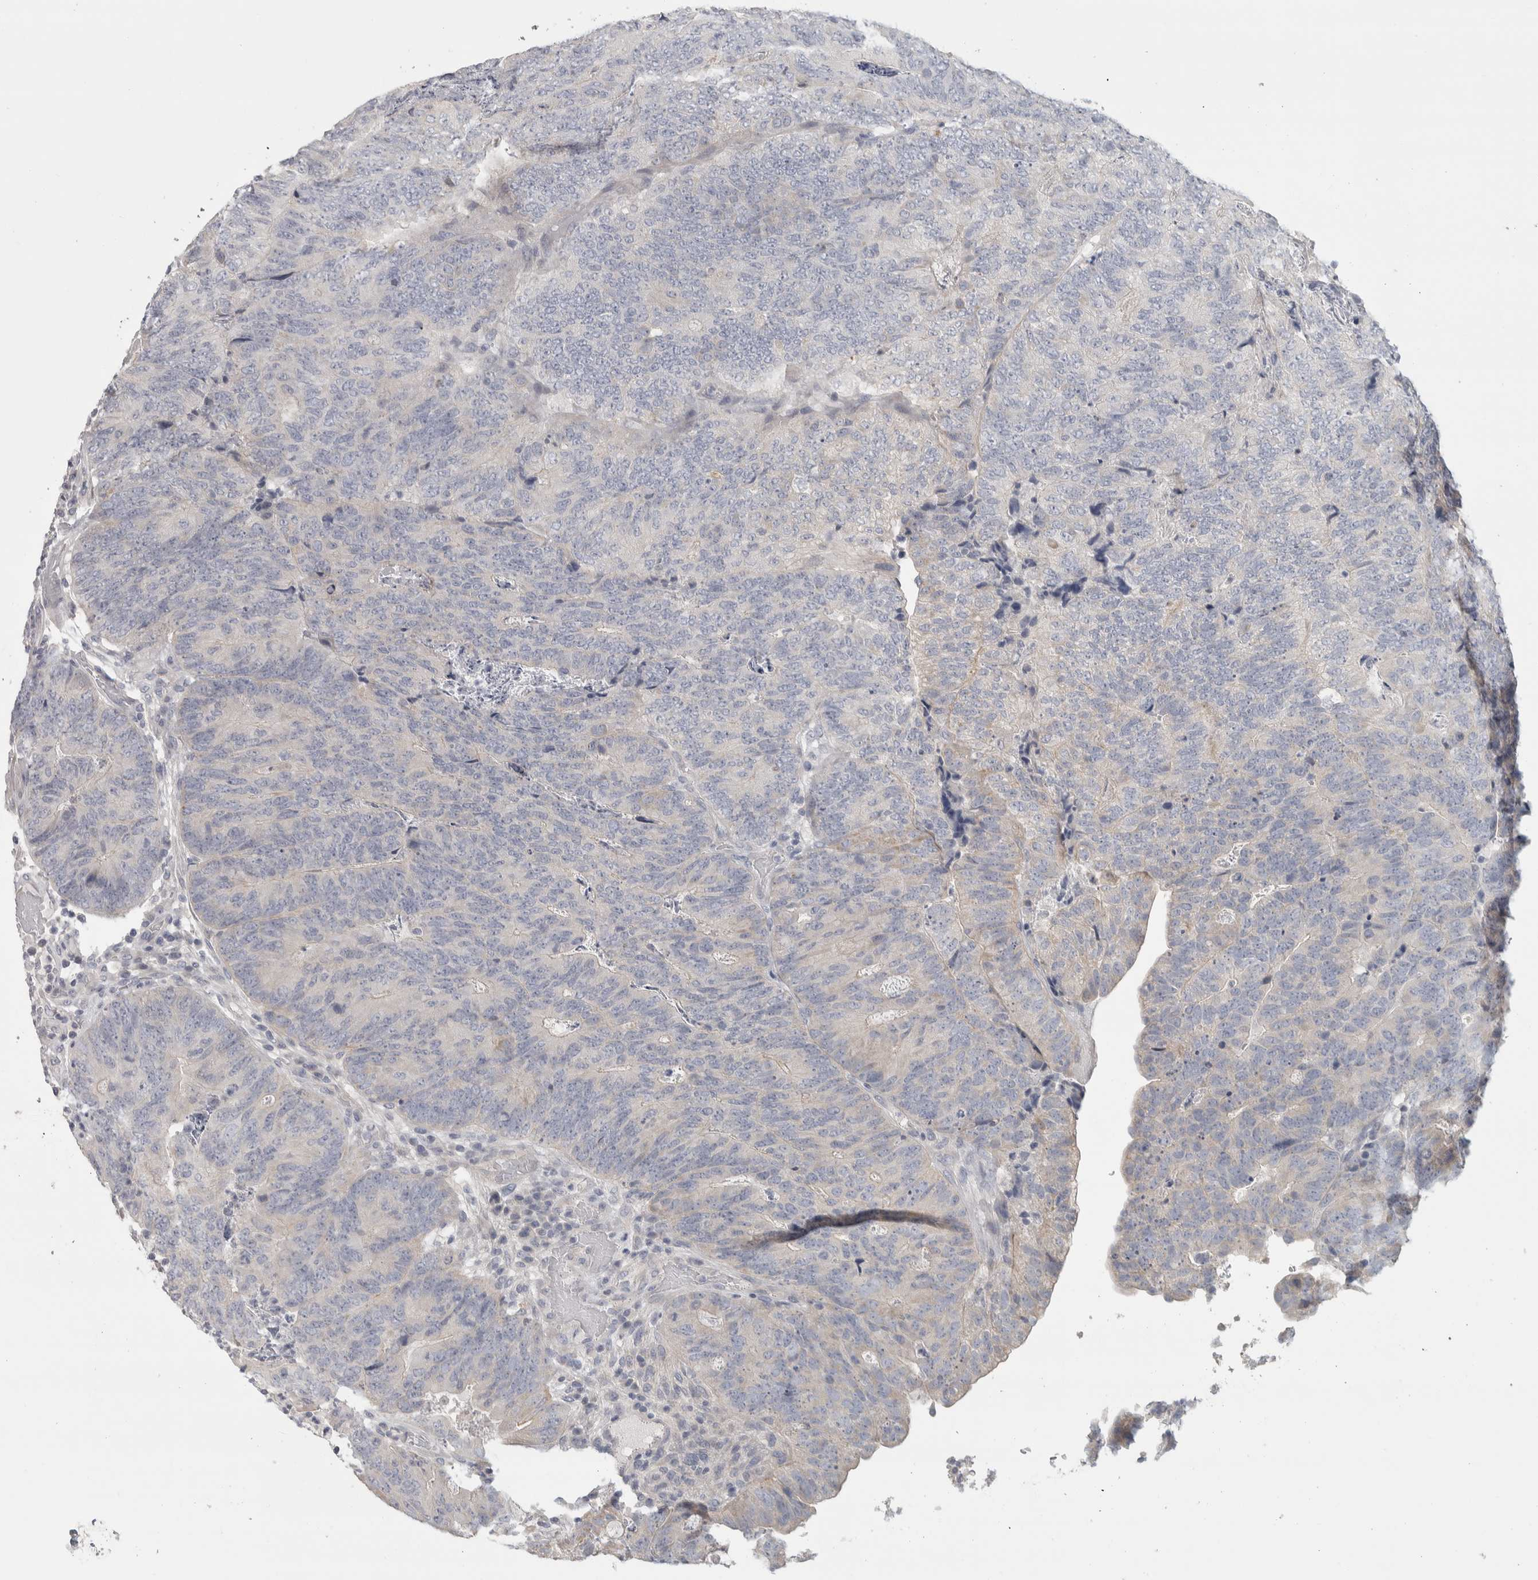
{"staining": {"intensity": "negative", "quantity": "none", "location": "none"}, "tissue": "colorectal cancer", "cell_type": "Tumor cells", "image_type": "cancer", "snomed": [{"axis": "morphology", "description": "Adenocarcinoma, NOS"}, {"axis": "topography", "description": "Colon"}], "caption": "IHC of colorectal cancer shows no staining in tumor cells.", "gene": "DCXR", "patient": {"sex": "female", "age": 67}}